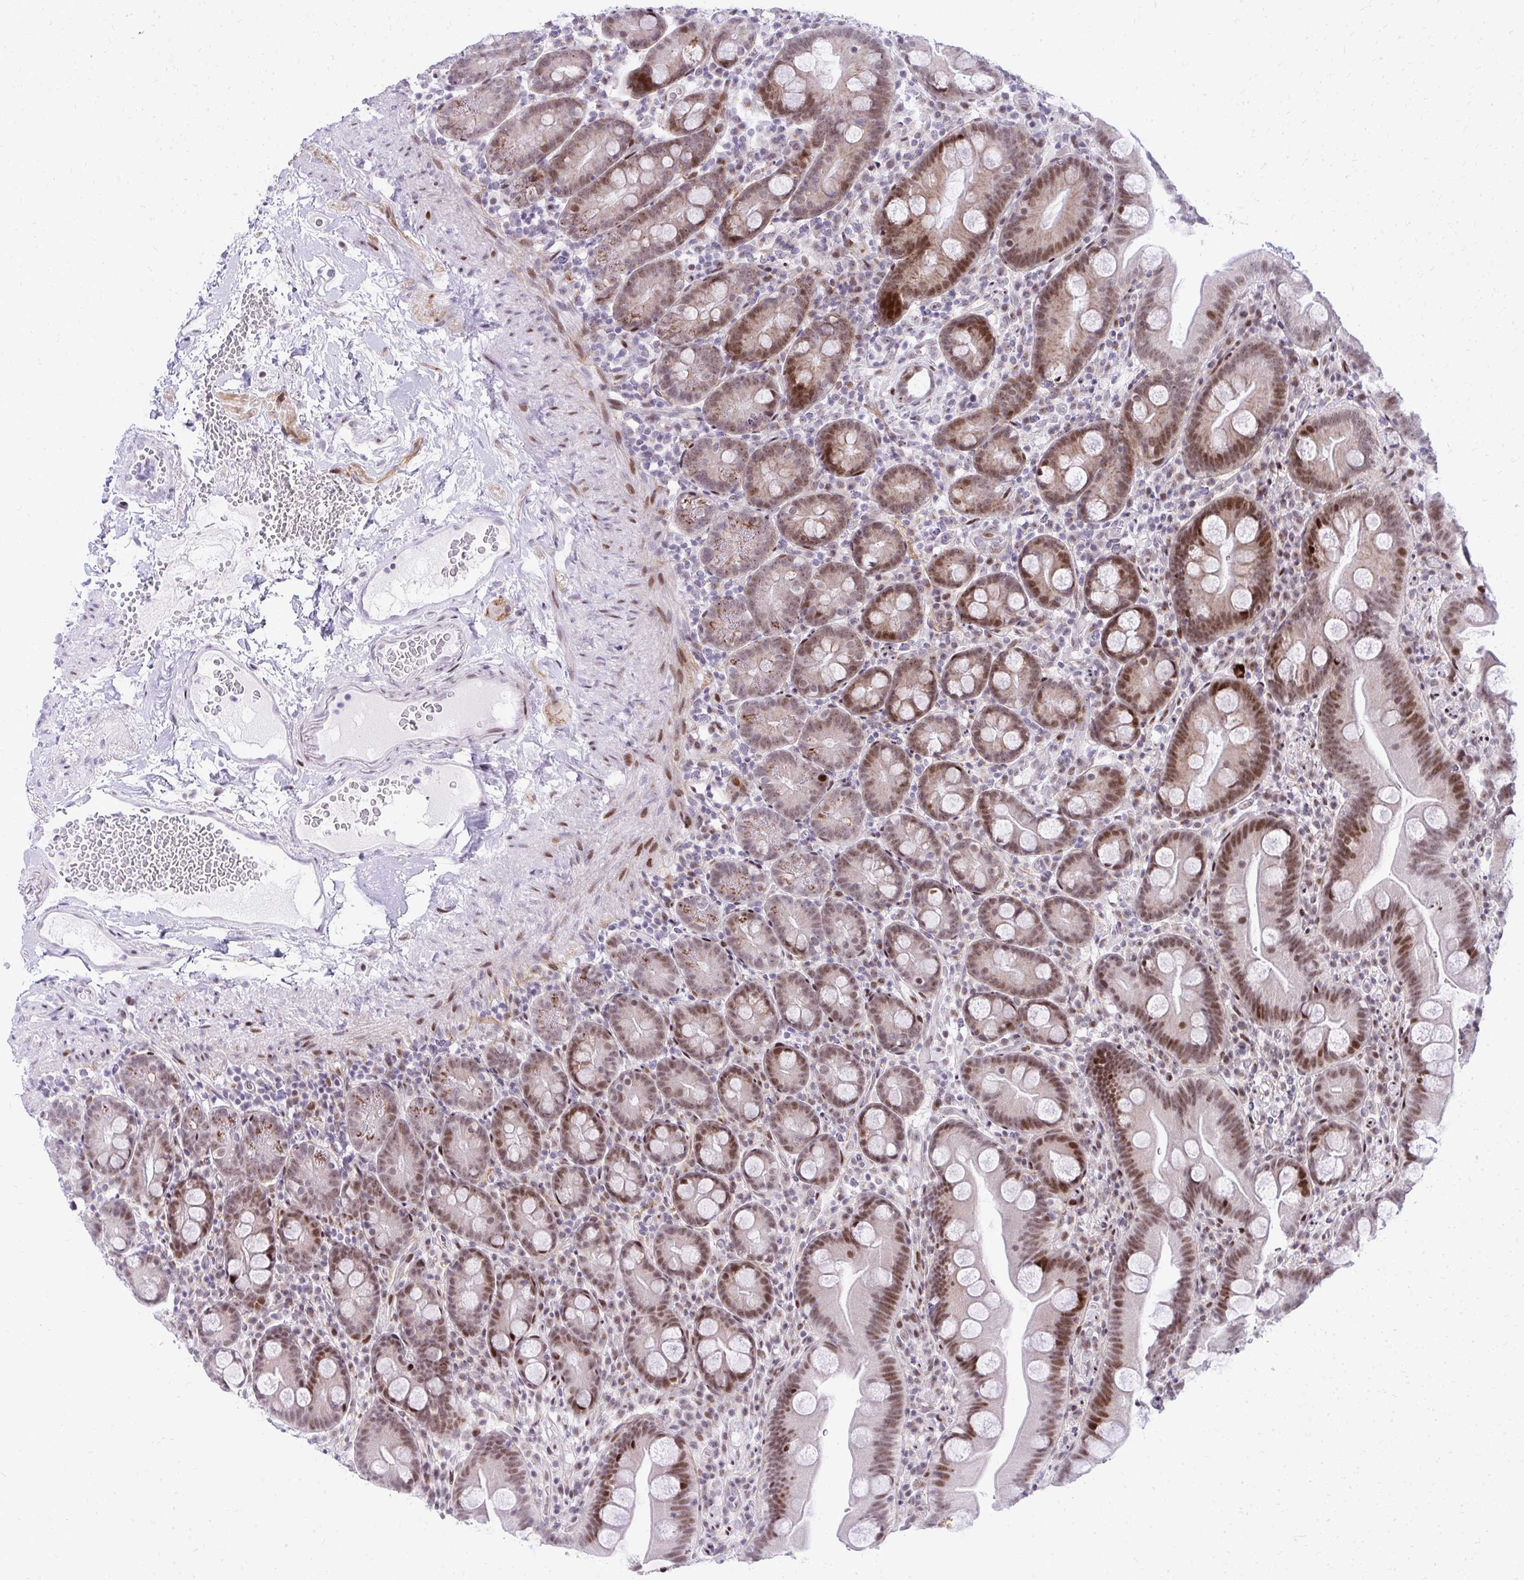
{"staining": {"intensity": "moderate", "quantity": ">75%", "location": "nuclear"}, "tissue": "small intestine", "cell_type": "Glandular cells", "image_type": "normal", "snomed": [{"axis": "morphology", "description": "Normal tissue, NOS"}, {"axis": "topography", "description": "Small intestine"}], "caption": "IHC micrograph of benign small intestine stained for a protein (brown), which displays medium levels of moderate nuclear positivity in approximately >75% of glandular cells.", "gene": "GLDN", "patient": {"sex": "female", "age": 68}}